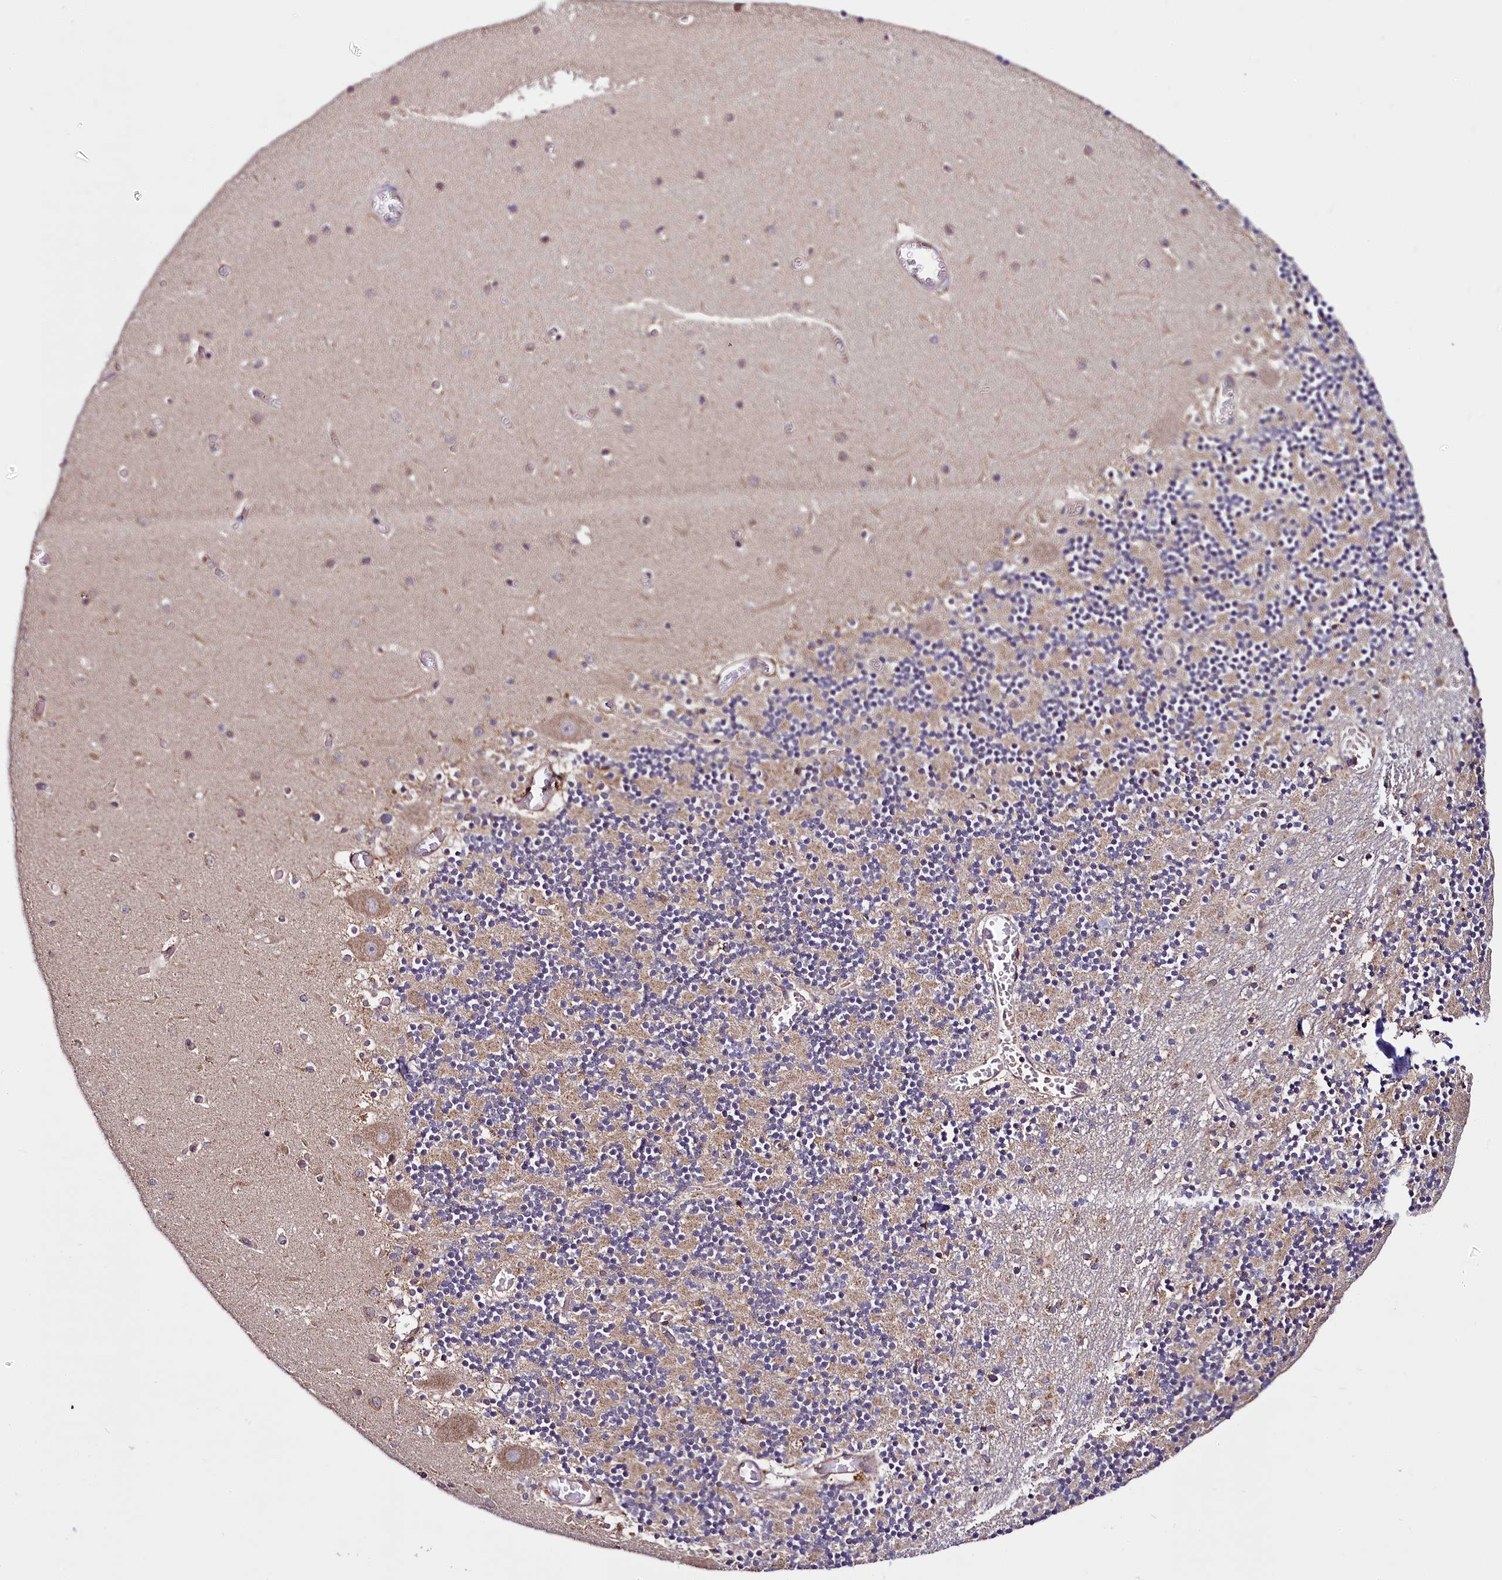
{"staining": {"intensity": "weak", "quantity": "25%-75%", "location": "cytoplasmic/membranous"}, "tissue": "cerebellum", "cell_type": "Cells in granular layer", "image_type": "normal", "snomed": [{"axis": "morphology", "description": "Normal tissue, NOS"}, {"axis": "topography", "description": "Cerebellum"}], "caption": "Immunohistochemical staining of unremarkable human cerebellum demonstrates weak cytoplasmic/membranous protein staining in approximately 25%-75% of cells in granular layer. (DAB IHC with brightfield microscopy, high magnification).", "gene": "UFM1", "patient": {"sex": "female", "age": 28}}